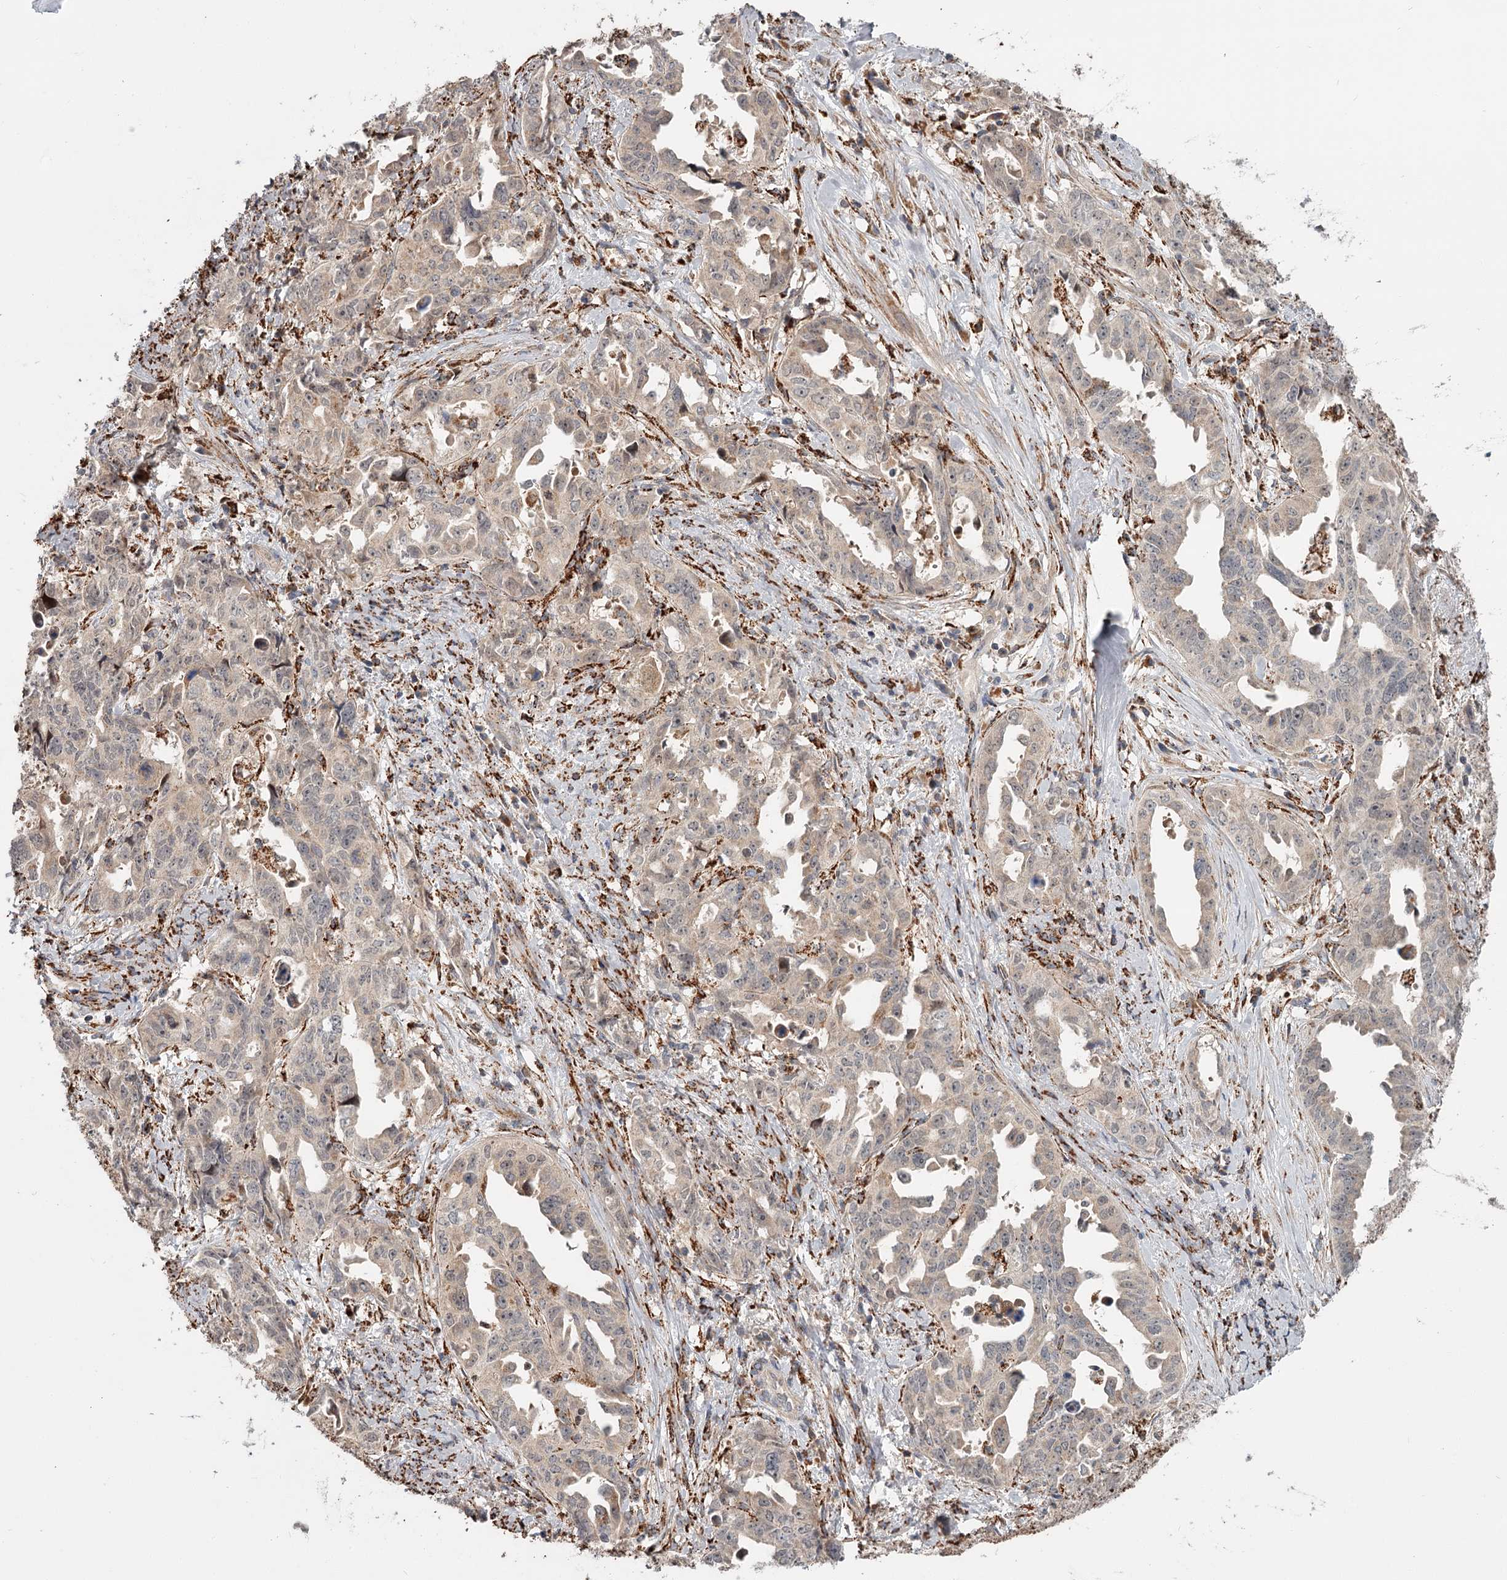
{"staining": {"intensity": "weak", "quantity": "<25%", "location": "cytoplasmic/membranous"}, "tissue": "endometrial cancer", "cell_type": "Tumor cells", "image_type": "cancer", "snomed": [{"axis": "morphology", "description": "Adenocarcinoma, NOS"}, {"axis": "topography", "description": "Endometrium"}], "caption": "An IHC micrograph of endometrial cancer is shown. There is no staining in tumor cells of endometrial cancer.", "gene": "CDC123", "patient": {"sex": "female", "age": 65}}